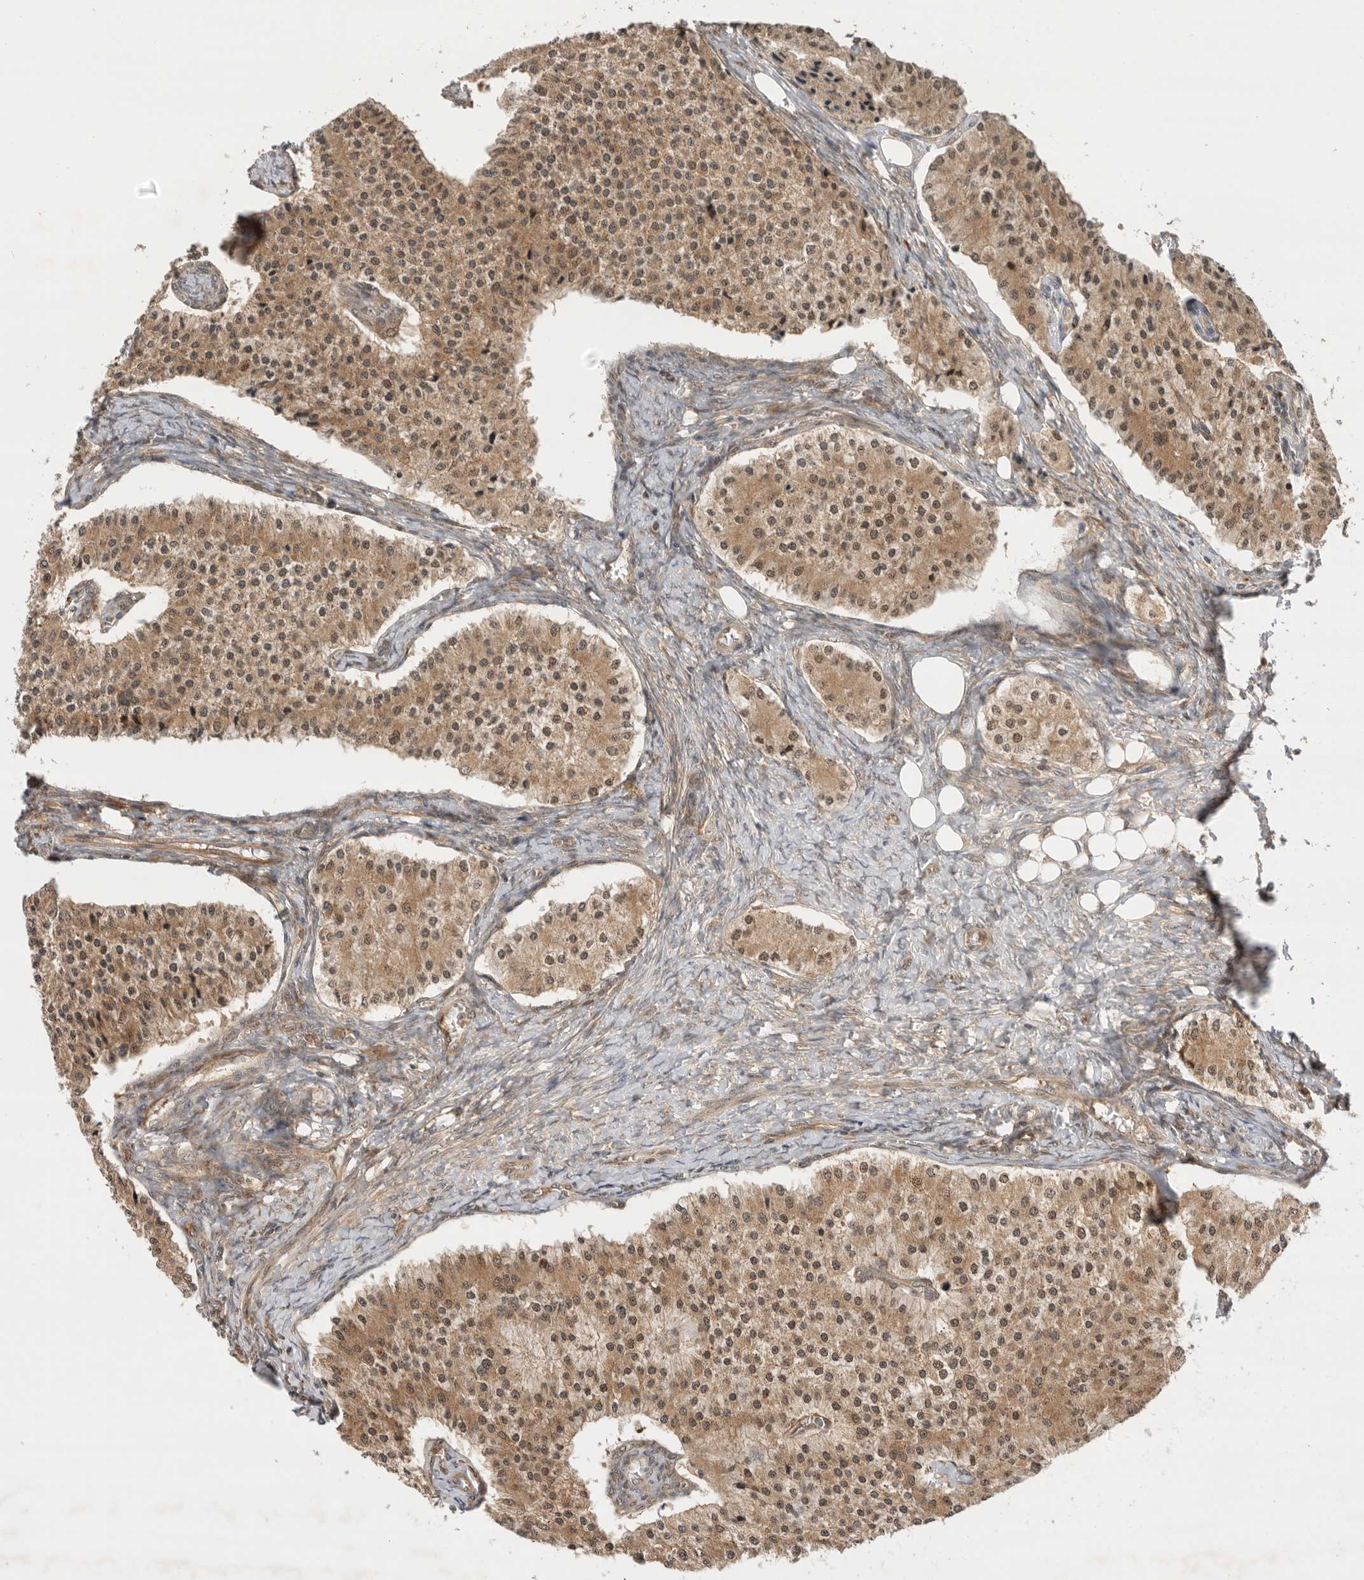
{"staining": {"intensity": "moderate", "quantity": ">75%", "location": "cytoplasmic/membranous"}, "tissue": "carcinoid", "cell_type": "Tumor cells", "image_type": "cancer", "snomed": [{"axis": "morphology", "description": "Carcinoid, malignant, NOS"}, {"axis": "topography", "description": "Colon"}], "caption": "Carcinoid stained with immunohistochemistry displays moderate cytoplasmic/membranous positivity in about >75% of tumor cells.", "gene": "DCAF8", "patient": {"sex": "female", "age": 52}}